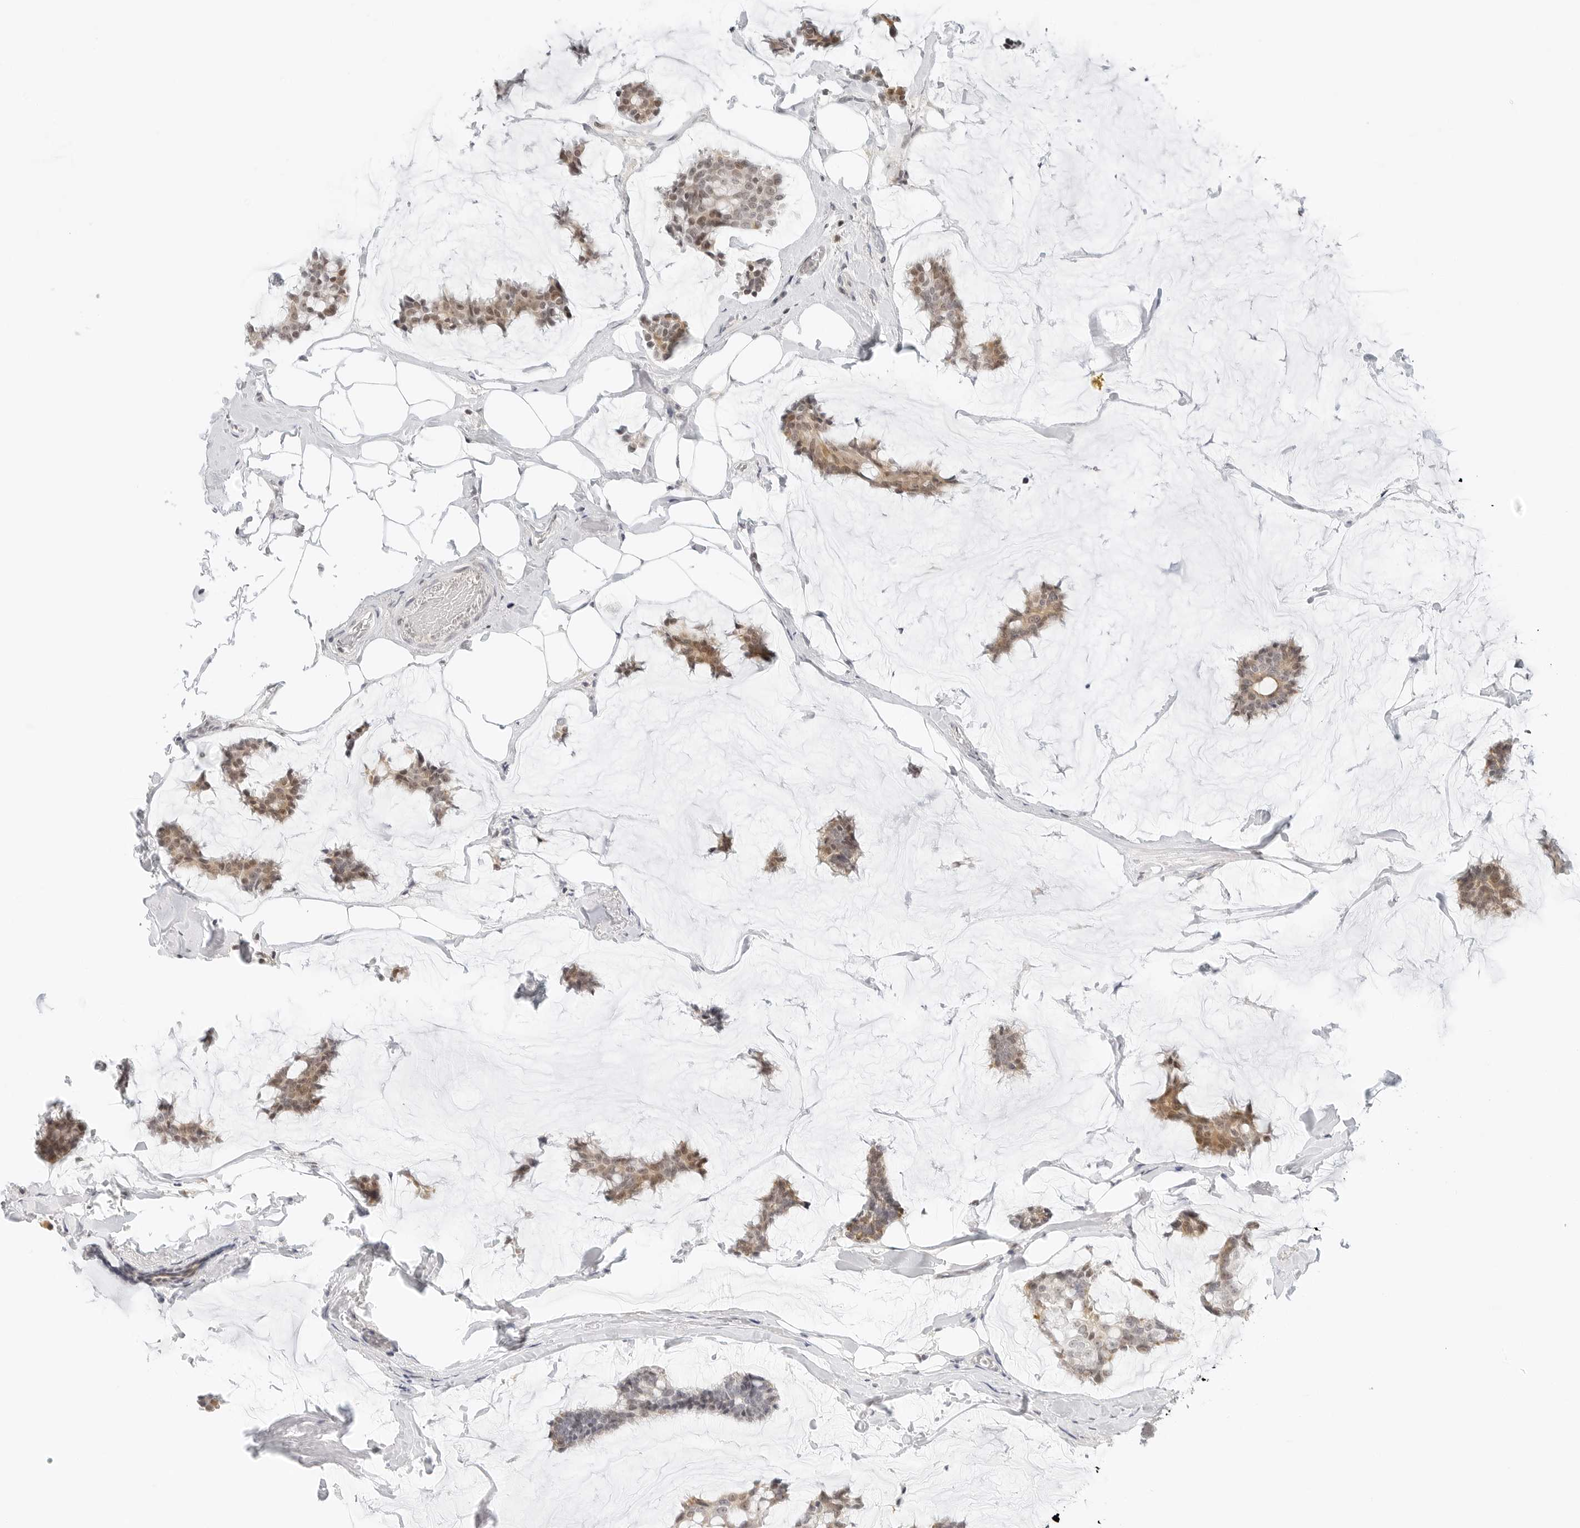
{"staining": {"intensity": "moderate", "quantity": "25%-75%", "location": "cytoplasmic/membranous,nuclear"}, "tissue": "breast cancer", "cell_type": "Tumor cells", "image_type": "cancer", "snomed": [{"axis": "morphology", "description": "Duct carcinoma"}, {"axis": "topography", "description": "Breast"}], "caption": "Immunohistochemical staining of breast invasive ductal carcinoma shows medium levels of moderate cytoplasmic/membranous and nuclear protein staining in about 25%-75% of tumor cells.", "gene": "NEO1", "patient": {"sex": "female", "age": 93}}